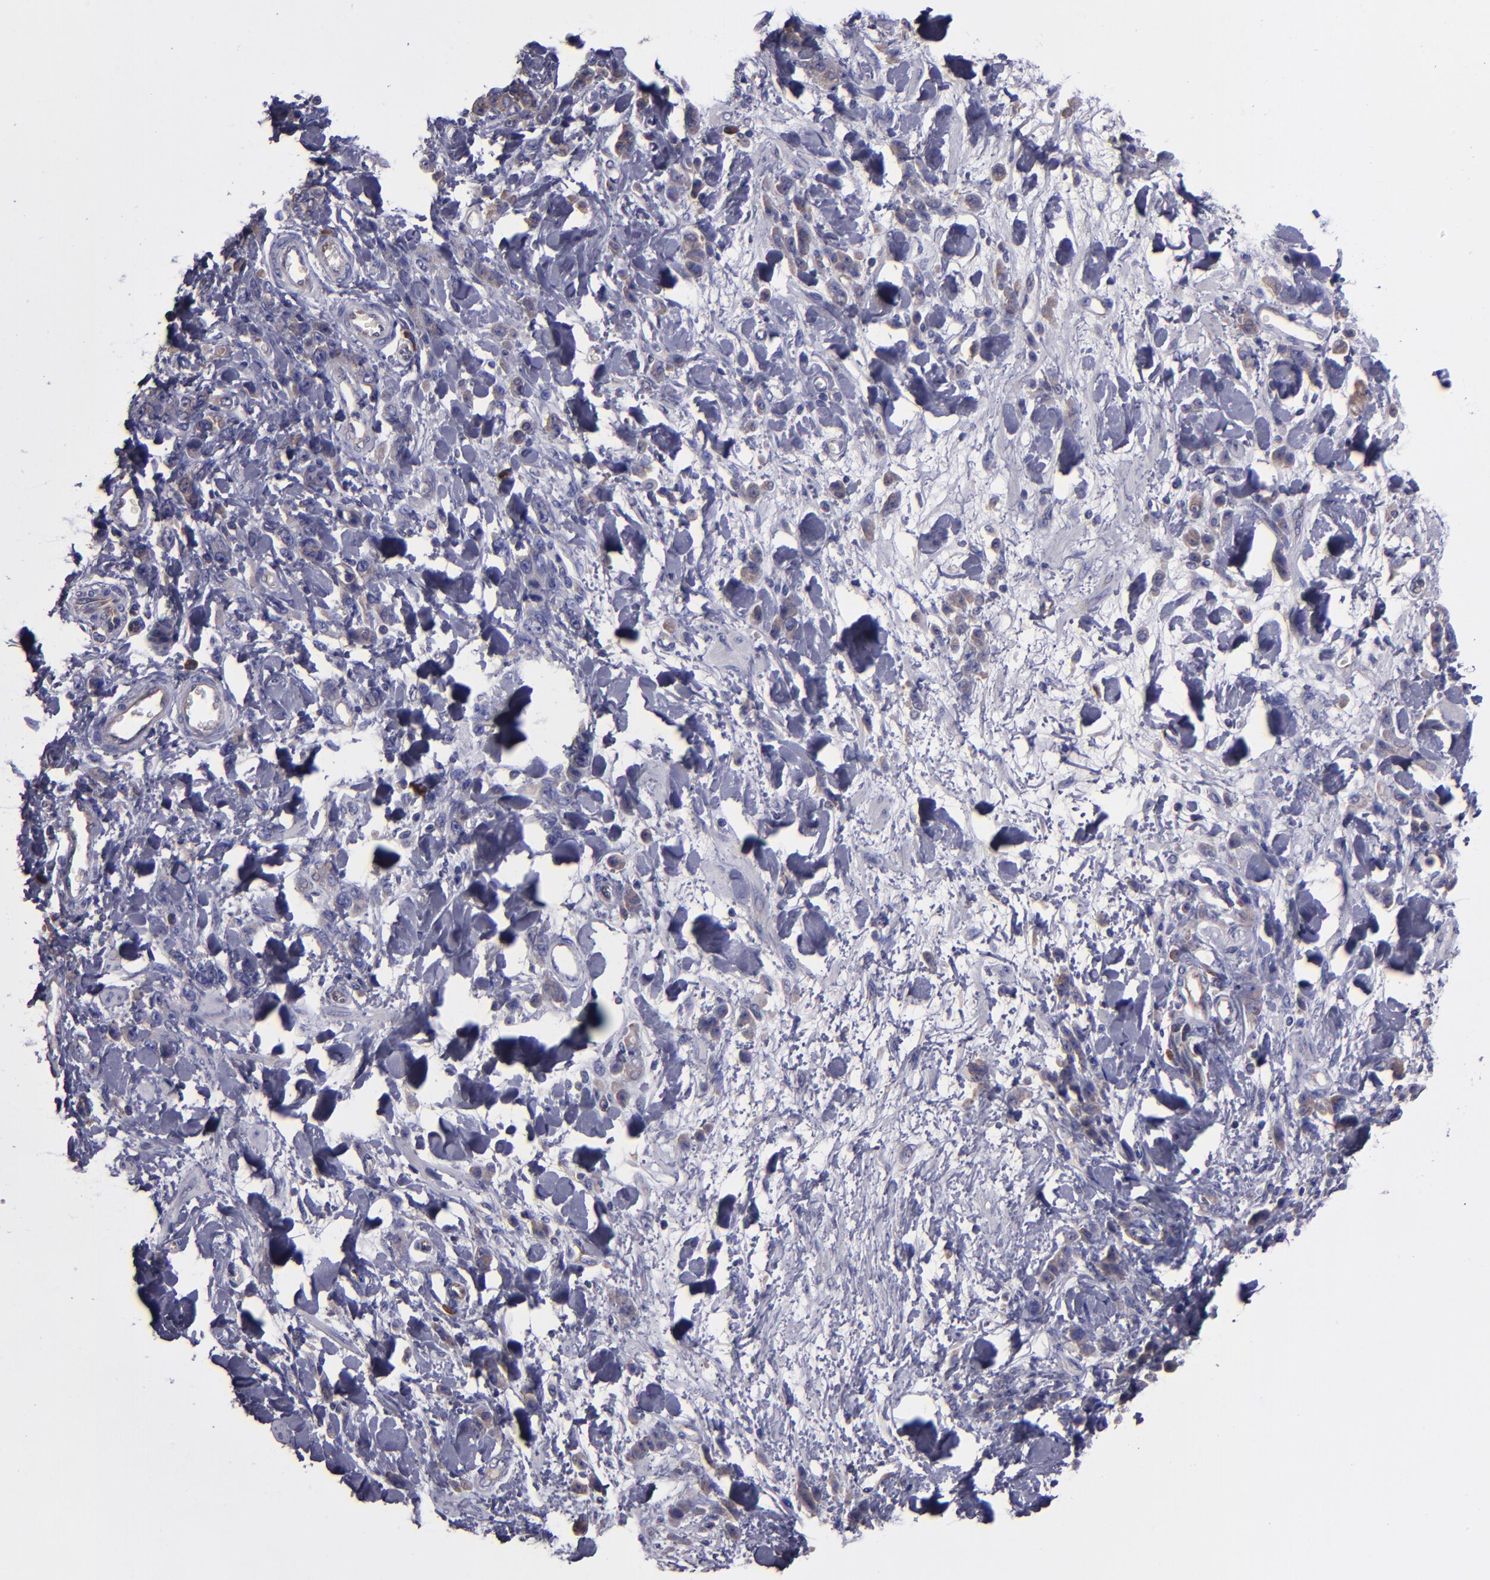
{"staining": {"intensity": "weak", "quantity": ">75%", "location": "cytoplasmic/membranous"}, "tissue": "stomach cancer", "cell_type": "Tumor cells", "image_type": "cancer", "snomed": [{"axis": "morphology", "description": "Normal tissue, NOS"}, {"axis": "morphology", "description": "Adenocarcinoma, NOS"}, {"axis": "topography", "description": "Stomach"}], "caption": "Protein analysis of stomach adenocarcinoma tissue displays weak cytoplasmic/membranous staining in about >75% of tumor cells.", "gene": "CARS1", "patient": {"sex": "male", "age": 82}}